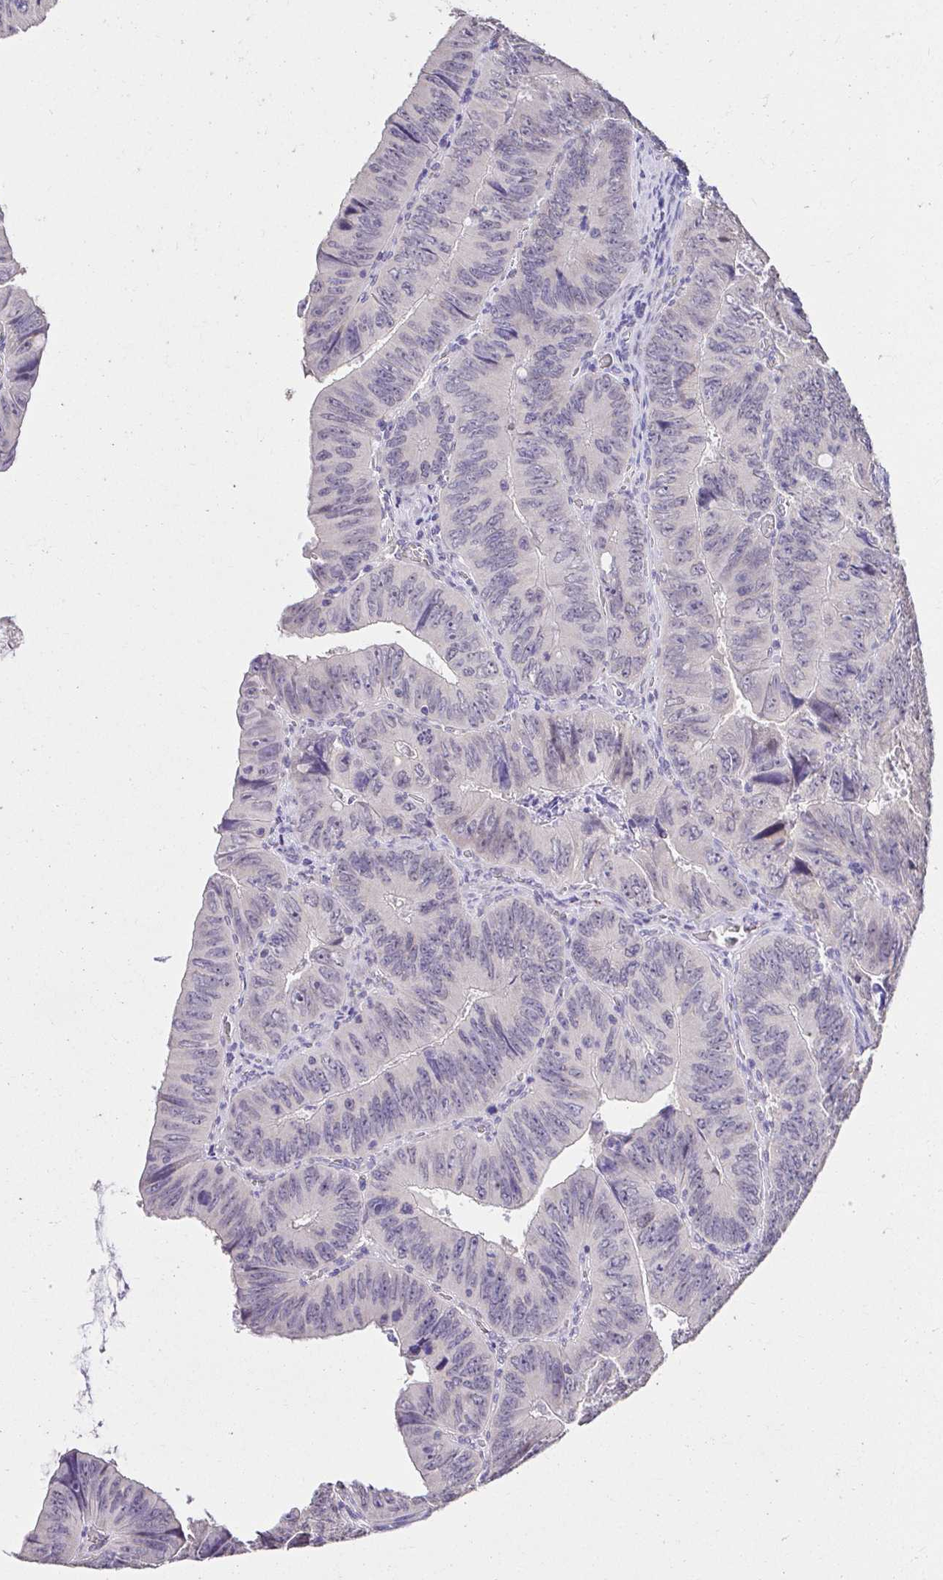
{"staining": {"intensity": "negative", "quantity": "none", "location": "none"}, "tissue": "colorectal cancer", "cell_type": "Tumor cells", "image_type": "cancer", "snomed": [{"axis": "morphology", "description": "Adenocarcinoma, NOS"}, {"axis": "topography", "description": "Colon"}], "caption": "This is an immunohistochemistry (IHC) photomicrograph of human colorectal adenocarcinoma. There is no staining in tumor cells.", "gene": "KIAA1210", "patient": {"sex": "female", "age": 84}}